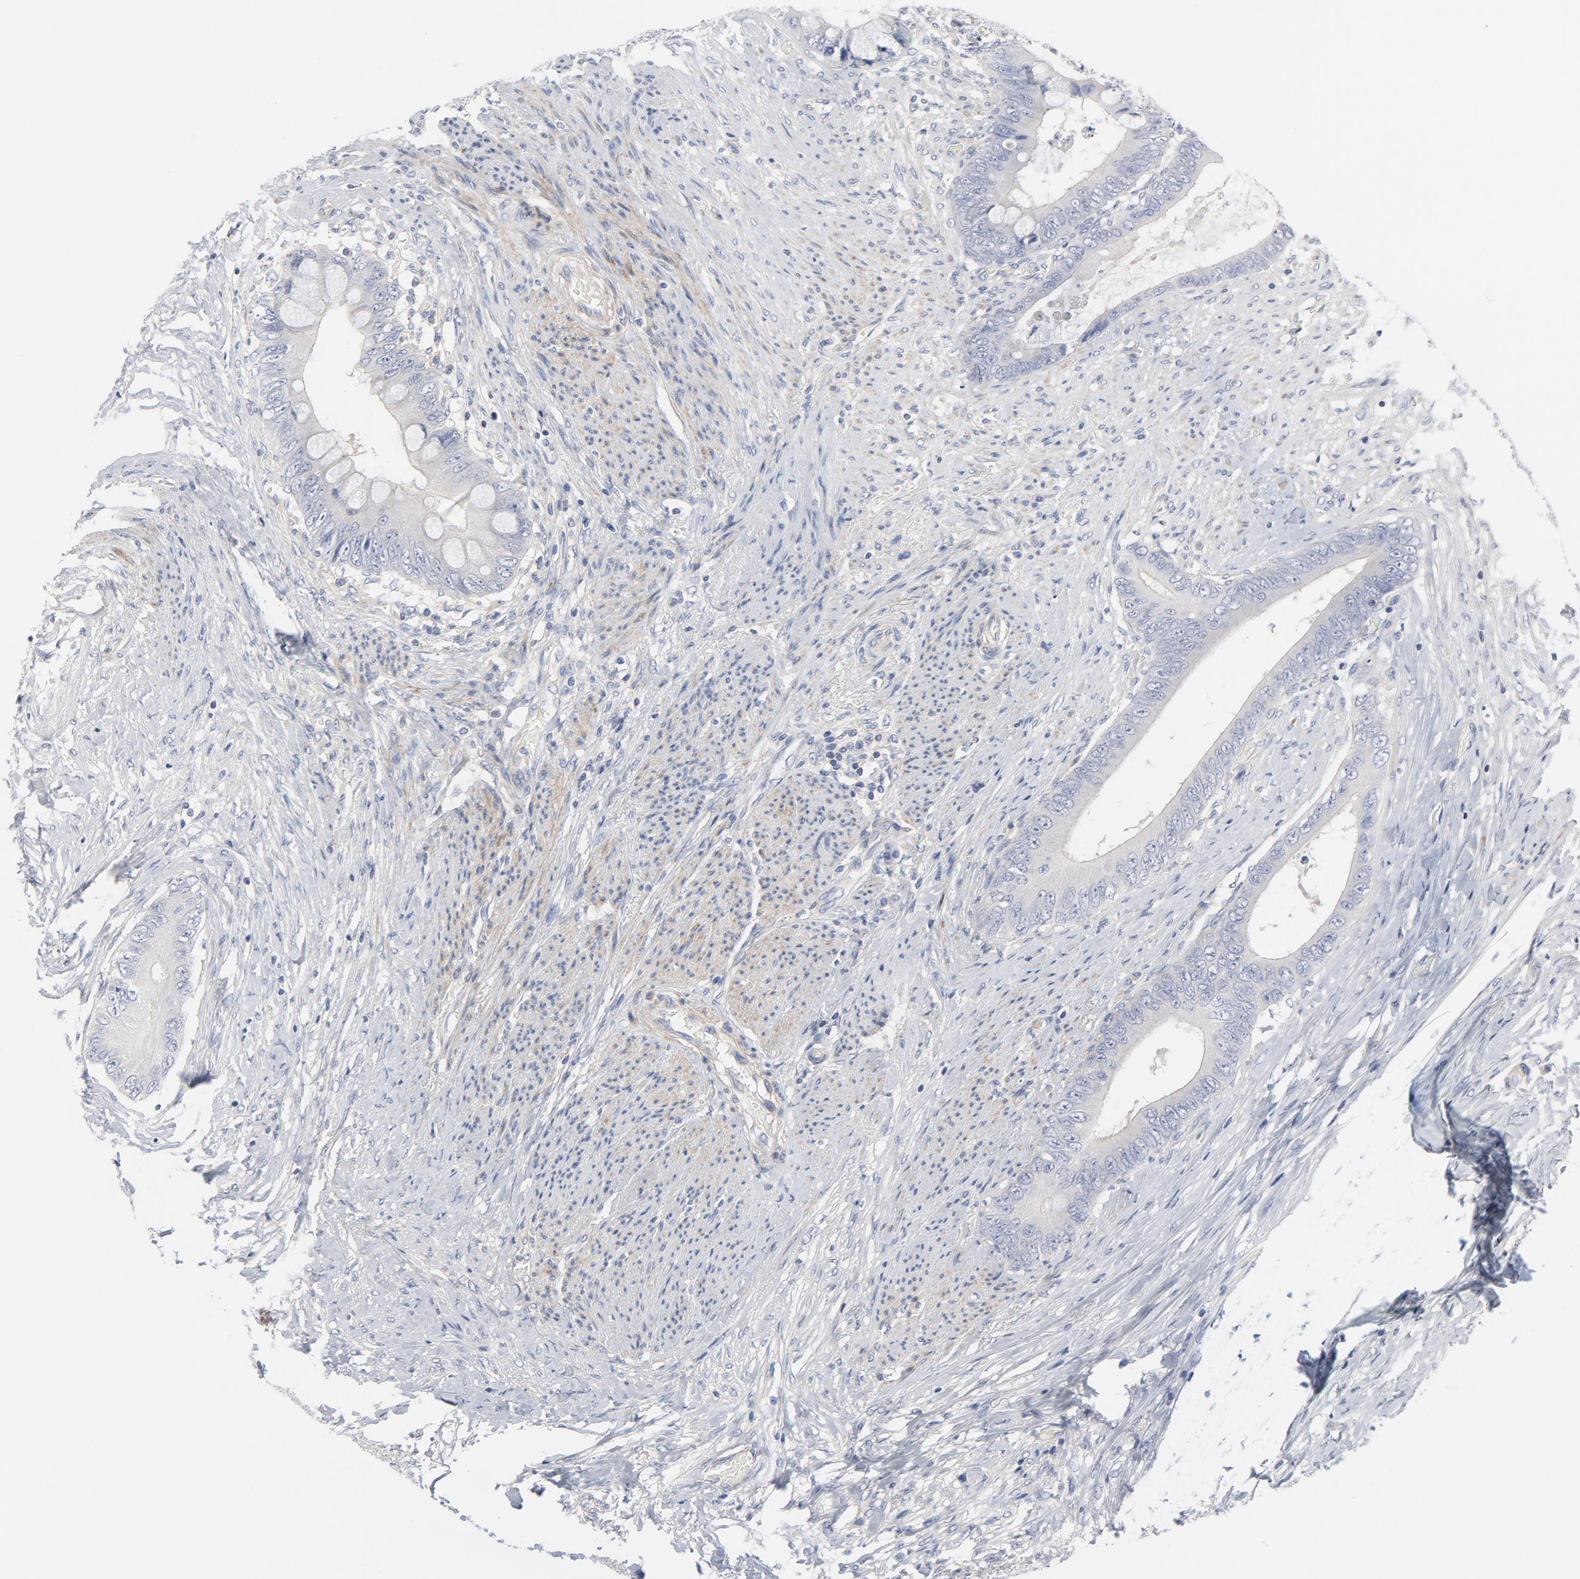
{"staining": {"intensity": "negative", "quantity": "none", "location": "none"}, "tissue": "colorectal cancer", "cell_type": "Tumor cells", "image_type": "cancer", "snomed": [{"axis": "morphology", "description": "Normal tissue, NOS"}, {"axis": "morphology", "description": "Adenocarcinoma, NOS"}, {"axis": "topography", "description": "Rectum"}, {"axis": "topography", "description": "Peripheral nerve tissue"}], "caption": "Tumor cells show no significant protein staining in colorectal cancer.", "gene": "ROCK1", "patient": {"sex": "female", "age": 77}}